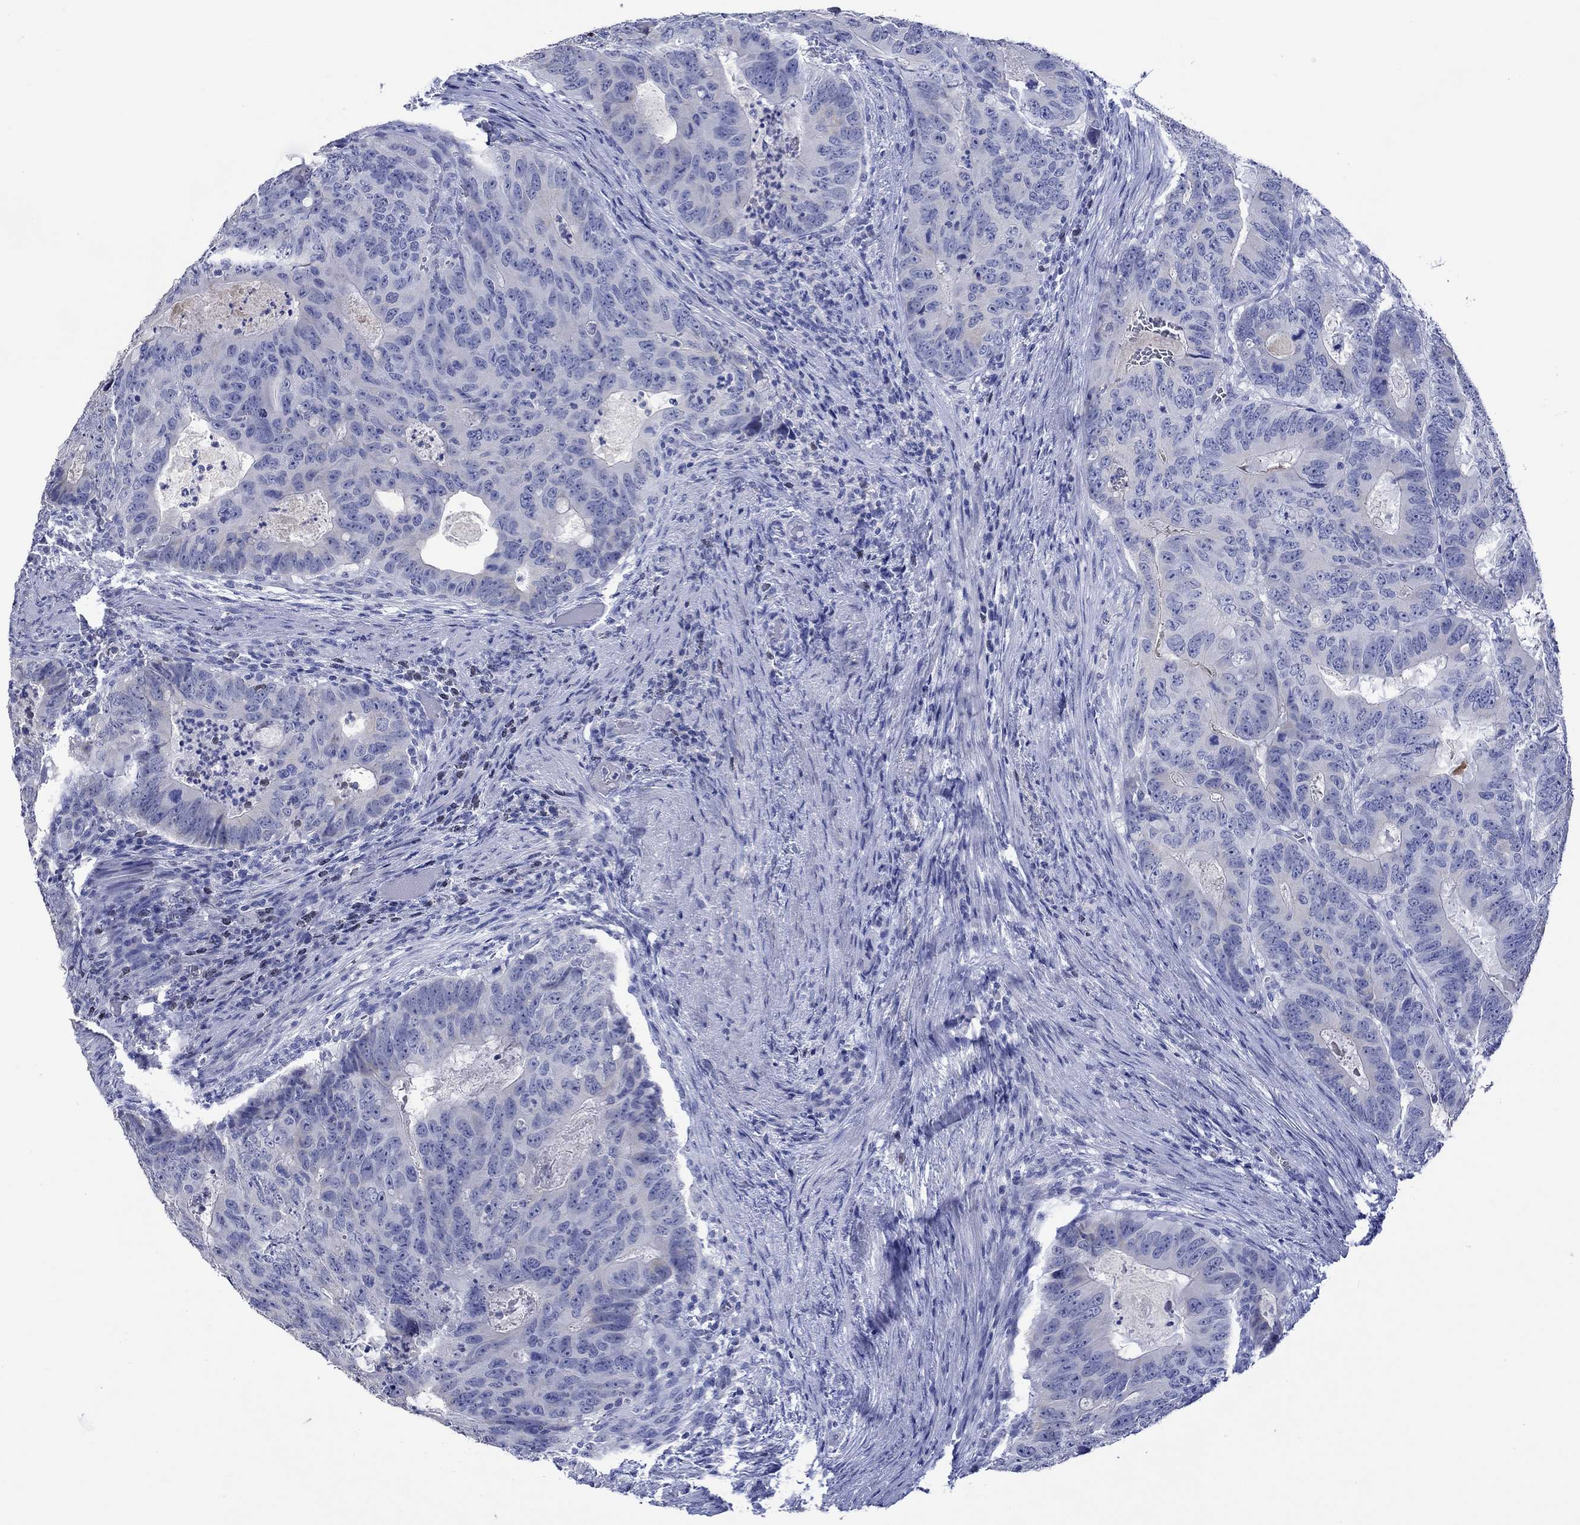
{"staining": {"intensity": "negative", "quantity": "none", "location": "none"}, "tissue": "colorectal cancer", "cell_type": "Tumor cells", "image_type": "cancer", "snomed": [{"axis": "morphology", "description": "Adenocarcinoma, NOS"}, {"axis": "topography", "description": "Colon"}], "caption": "Immunohistochemical staining of adenocarcinoma (colorectal) exhibits no significant staining in tumor cells.", "gene": "KLHL35", "patient": {"sex": "male", "age": 79}}